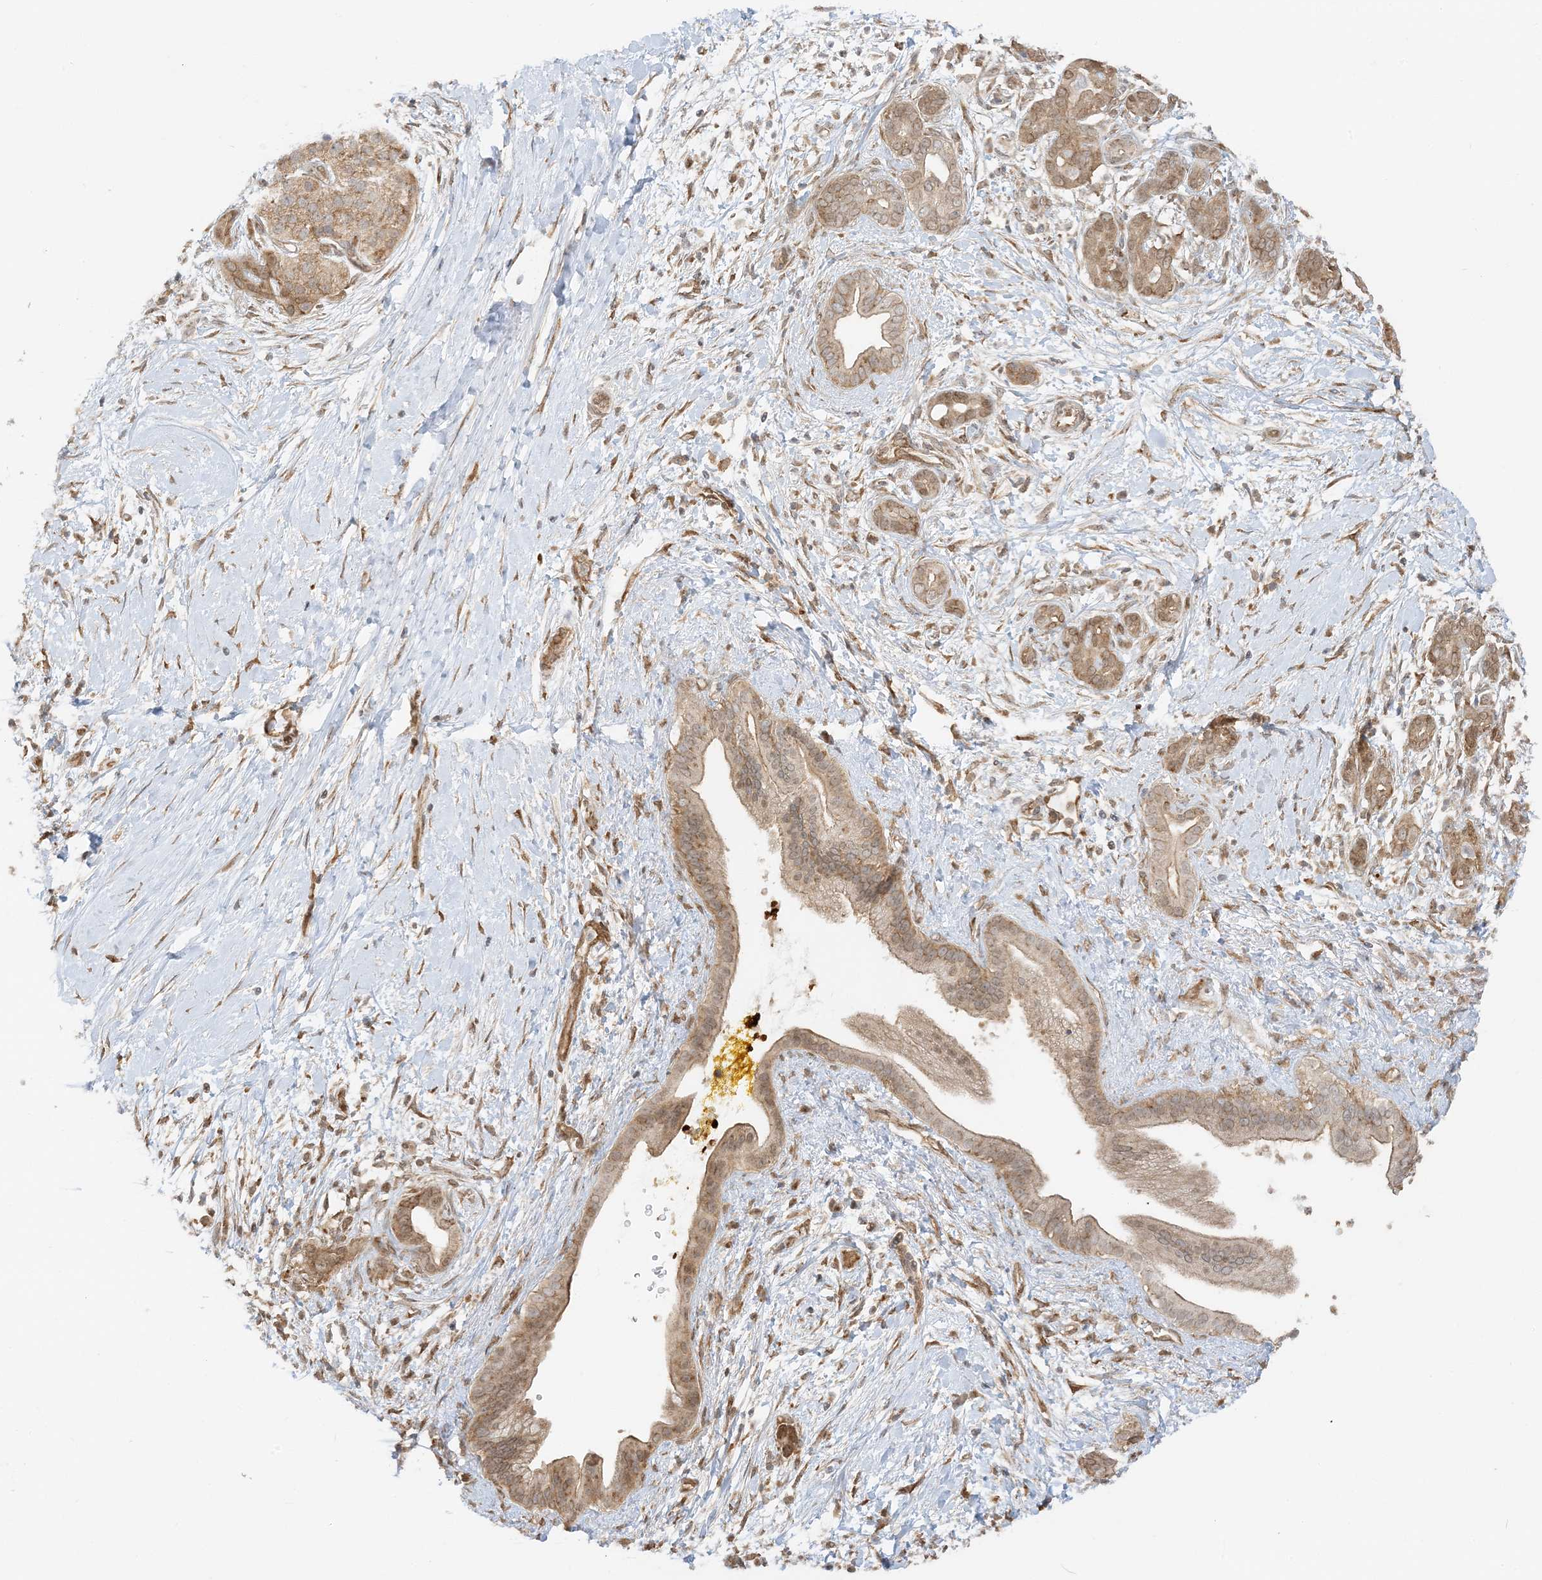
{"staining": {"intensity": "weak", "quantity": ">75%", "location": "cytoplasmic/membranous"}, "tissue": "pancreatic cancer", "cell_type": "Tumor cells", "image_type": "cancer", "snomed": [{"axis": "morphology", "description": "Adenocarcinoma, NOS"}, {"axis": "topography", "description": "Pancreas"}], "caption": "A brown stain shows weak cytoplasmic/membranous expression of a protein in human pancreatic adenocarcinoma tumor cells.", "gene": "UBAP2L", "patient": {"sex": "male", "age": 58}}